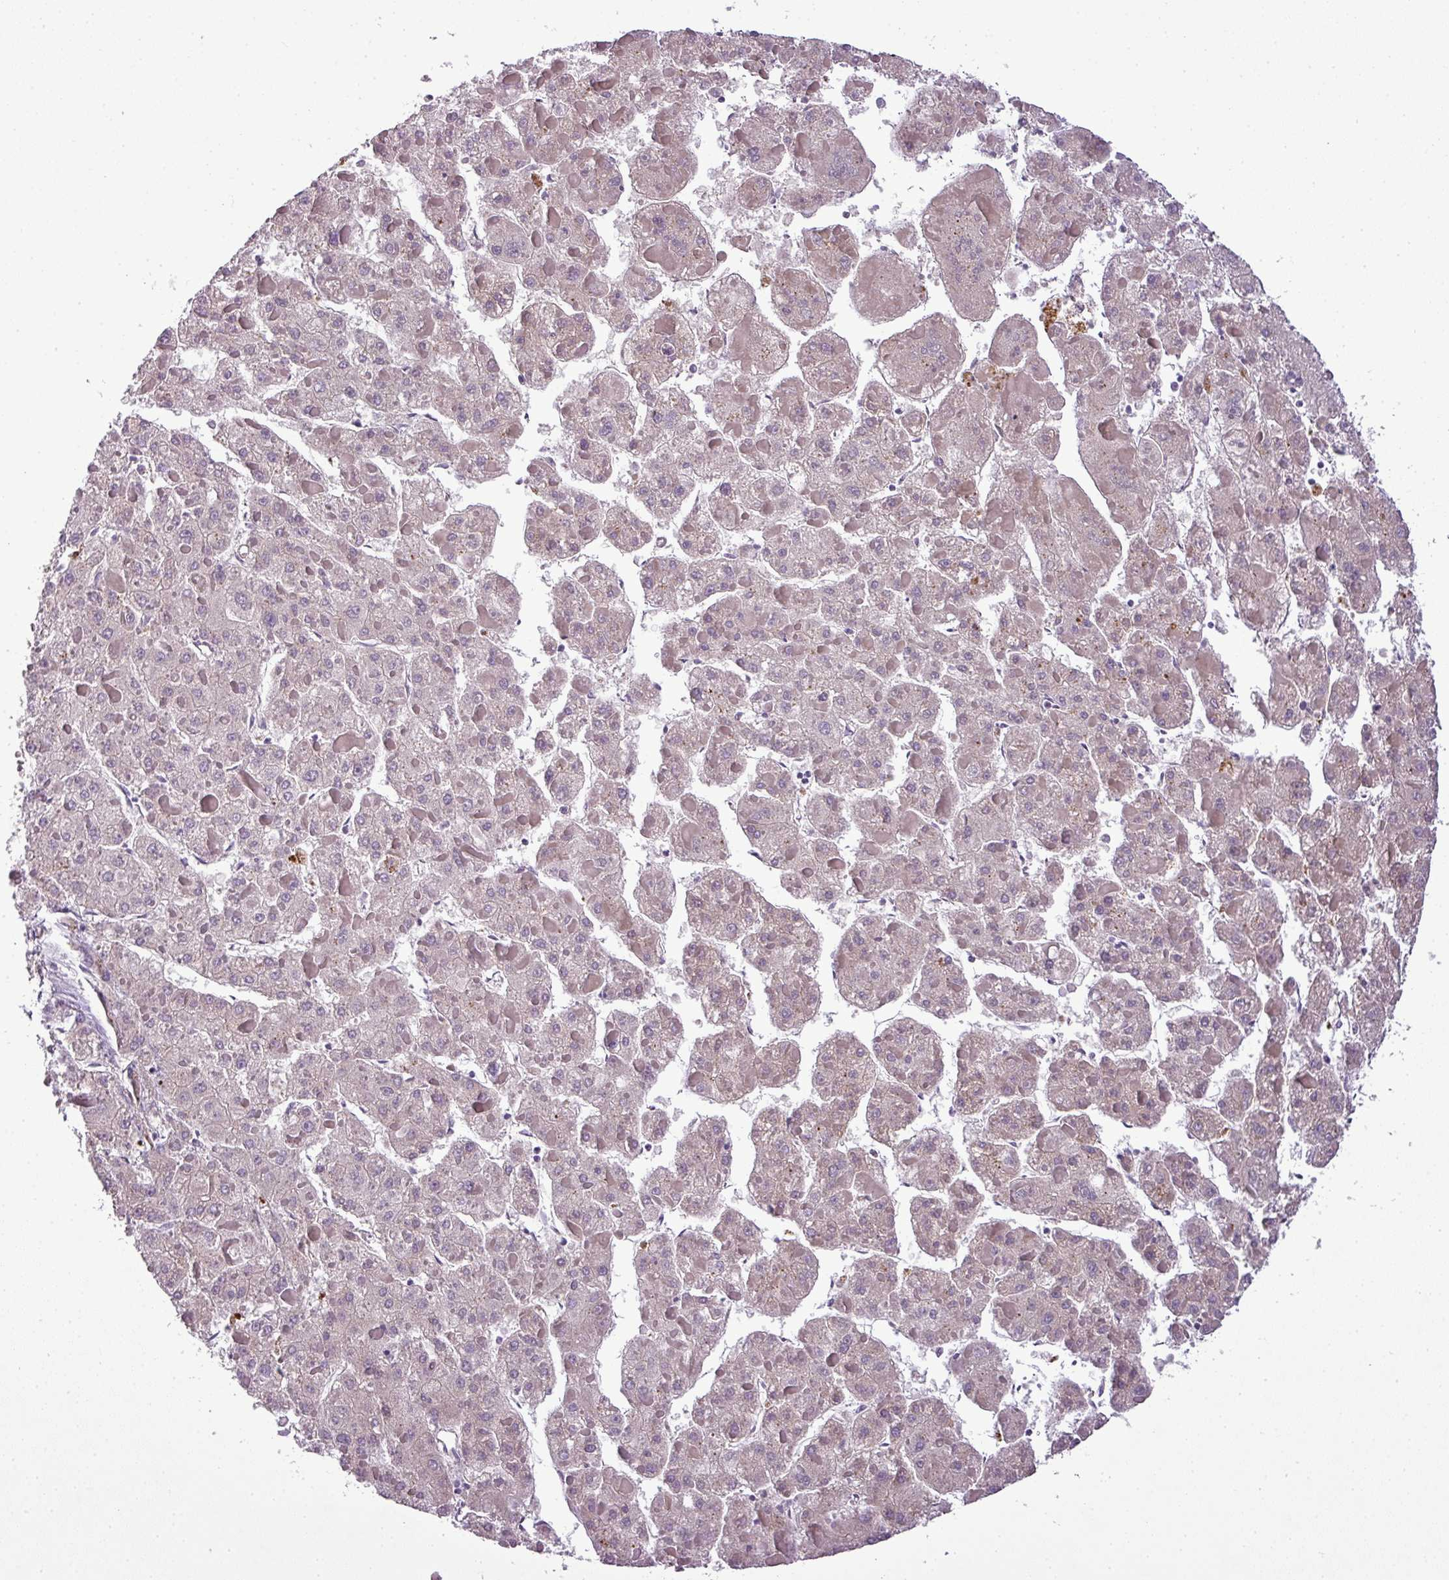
{"staining": {"intensity": "weak", "quantity": "25%-75%", "location": "cytoplasmic/membranous"}, "tissue": "liver cancer", "cell_type": "Tumor cells", "image_type": "cancer", "snomed": [{"axis": "morphology", "description": "Carcinoma, Hepatocellular, NOS"}, {"axis": "topography", "description": "Liver"}], "caption": "A histopathology image of human liver cancer (hepatocellular carcinoma) stained for a protein displays weak cytoplasmic/membranous brown staining in tumor cells.", "gene": "C4B", "patient": {"sex": "female", "age": 73}}